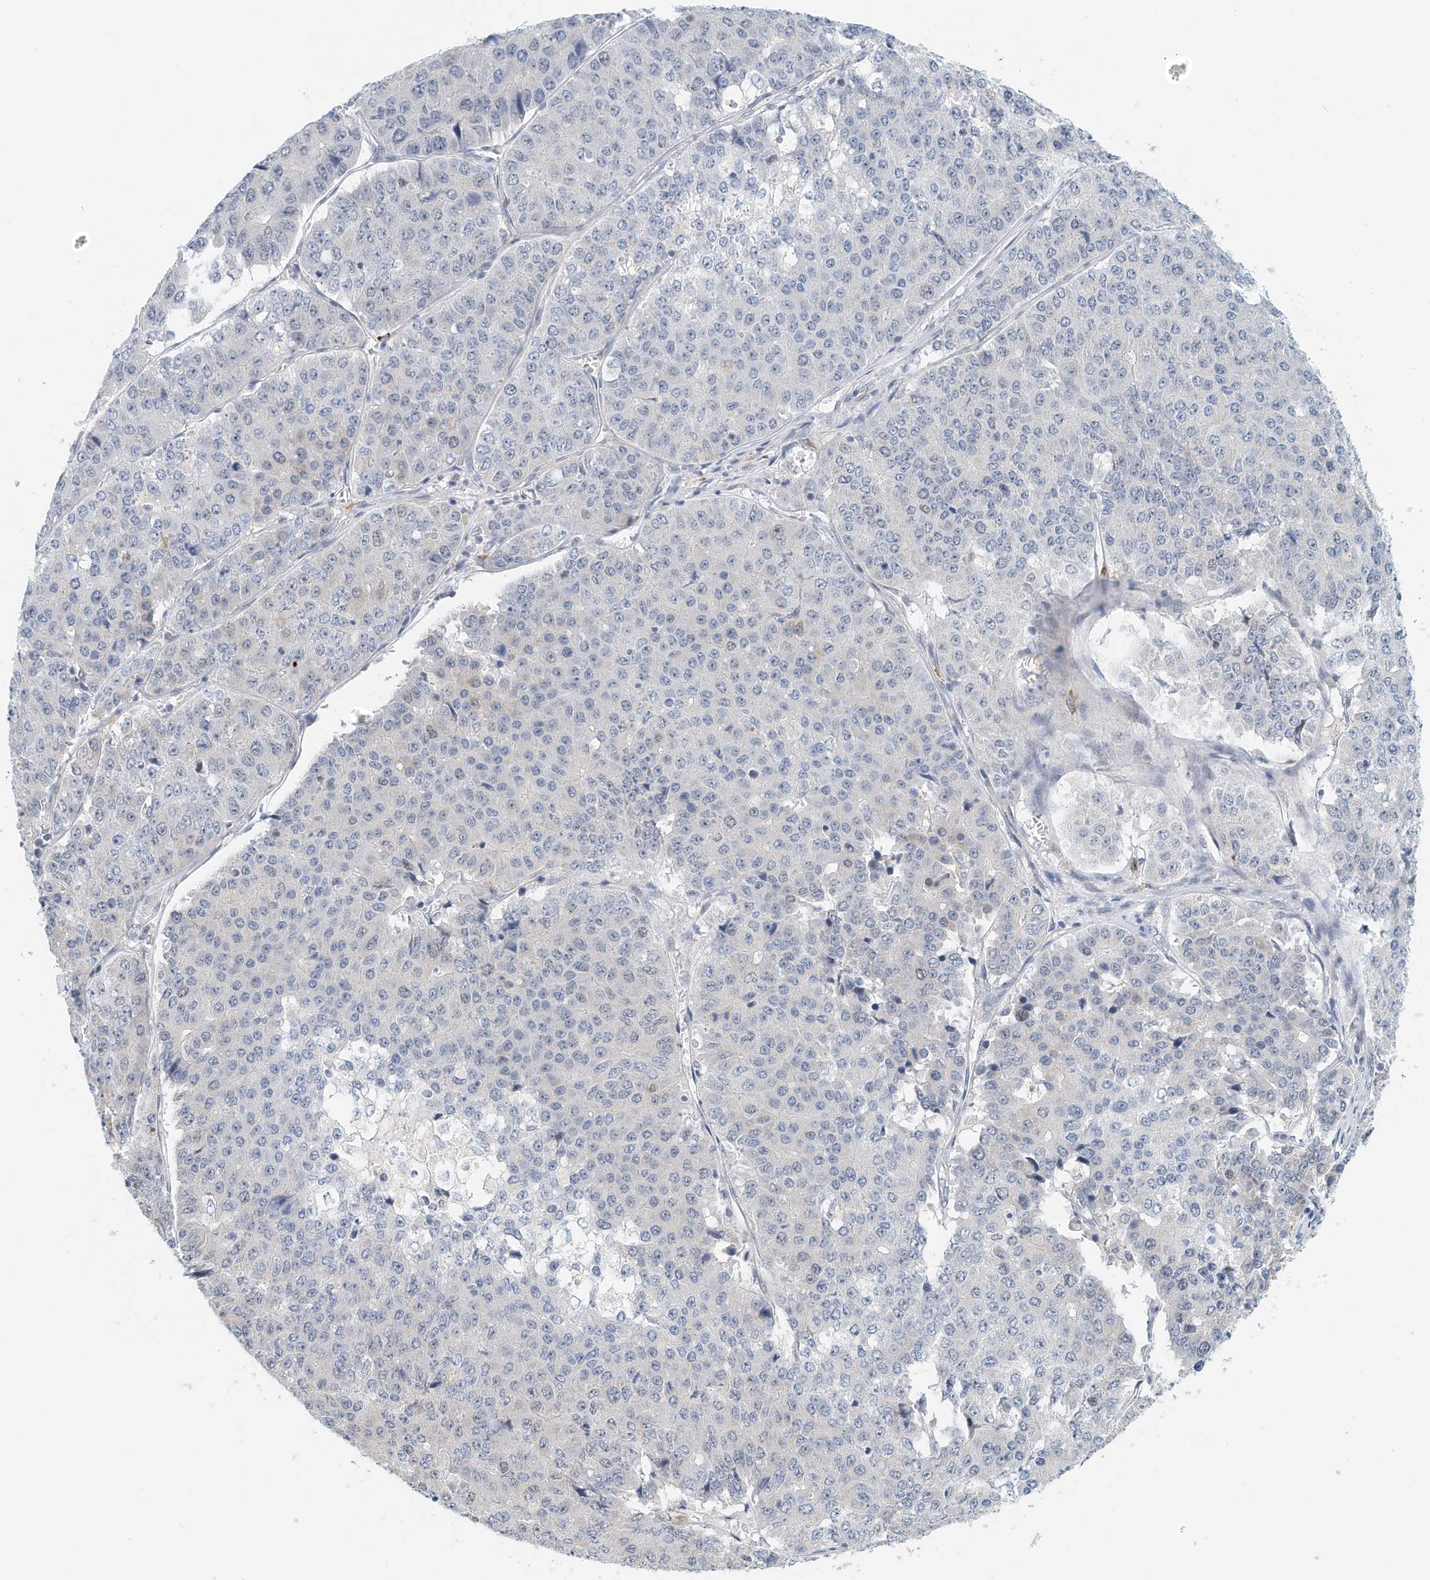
{"staining": {"intensity": "negative", "quantity": "none", "location": "none"}, "tissue": "pancreatic cancer", "cell_type": "Tumor cells", "image_type": "cancer", "snomed": [{"axis": "morphology", "description": "Adenocarcinoma, NOS"}, {"axis": "topography", "description": "Pancreas"}], "caption": "A high-resolution photomicrograph shows immunohistochemistry (IHC) staining of pancreatic cancer, which shows no significant staining in tumor cells.", "gene": "ARHGAP28", "patient": {"sex": "male", "age": 50}}